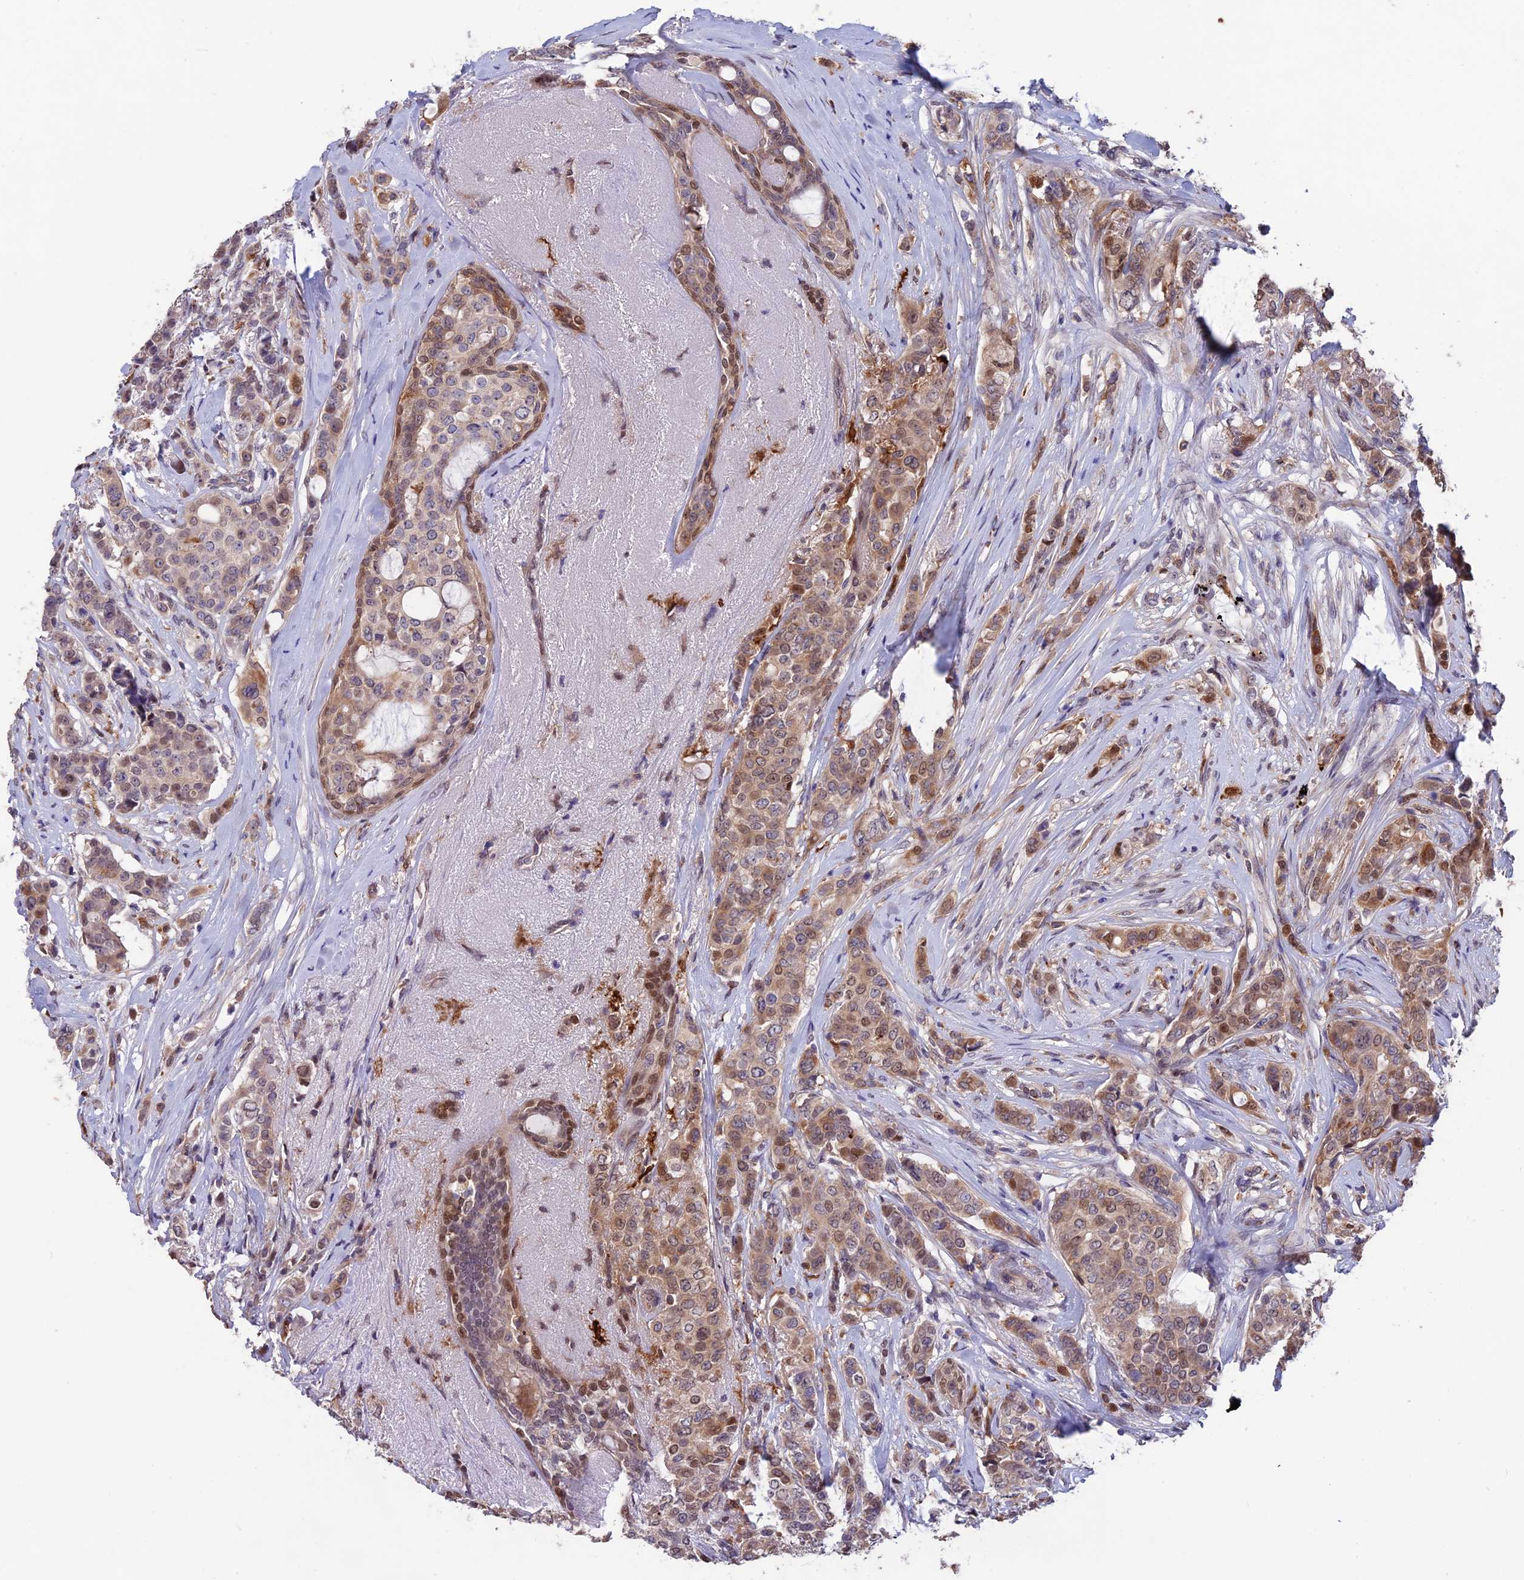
{"staining": {"intensity": "moderate", "quantity": "<25%", "location": "cytoplasmic/membranous,nuclear"}, "tissue": "breast cancer", "cell_type": "Tumor cells", "image_type": "cancer", "snomed": [{"axis": "morphology", "description": "Lobular carcinoma"}, {"axis": "topography", "description": "Breast"}], "caption": "Tumor cells exhibit moderate cytoplasmic/membranous and nuclear expression in about <25% of cells in breast lobular carcinoma. Using DAB (brown) and hematoxylin (blue) stains, captured at high magnification using brightfield microscopy.", "gene": "MAST2", "patient": {"sex": "female", "age": 51}}